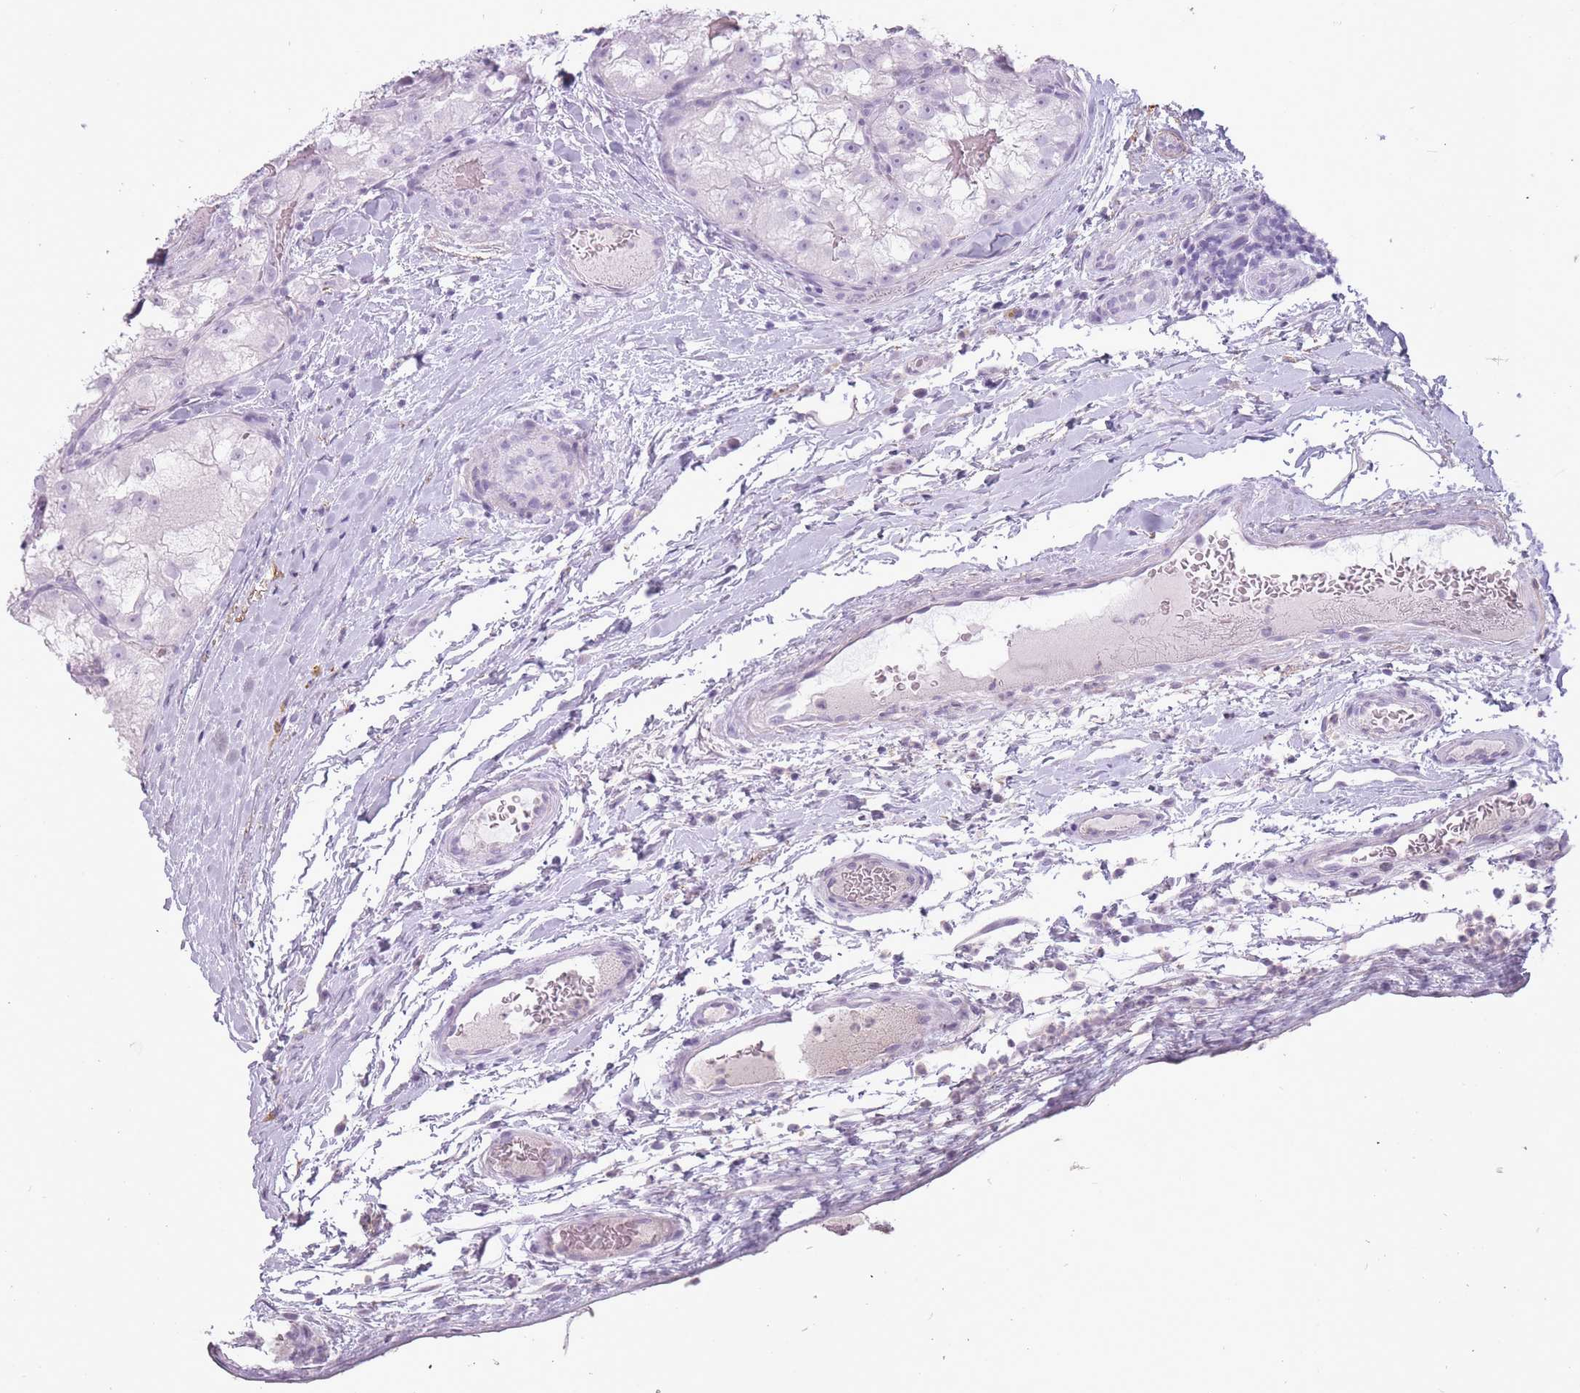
{"staining": {"intensity": "negative", "quantity": "none", "location": "none"}, "tissue": "renal cancer", "cell_type": "Tumor cells", "image_type": "cancer", "snomed": [{"axis": "morphology", "description": "Adenocarcinoma, NOS"}, {"axis": "topography", "description": "Kidney"}], "caption": "DAB (3,3'-diaminobenzidine) immunohistochemical staining of human renal cancer (adenocarcinoma) demonstrates no significant expression in tumor cells.", "gene": "RFX4", "patient": {"sex": "female", "age": 72}}